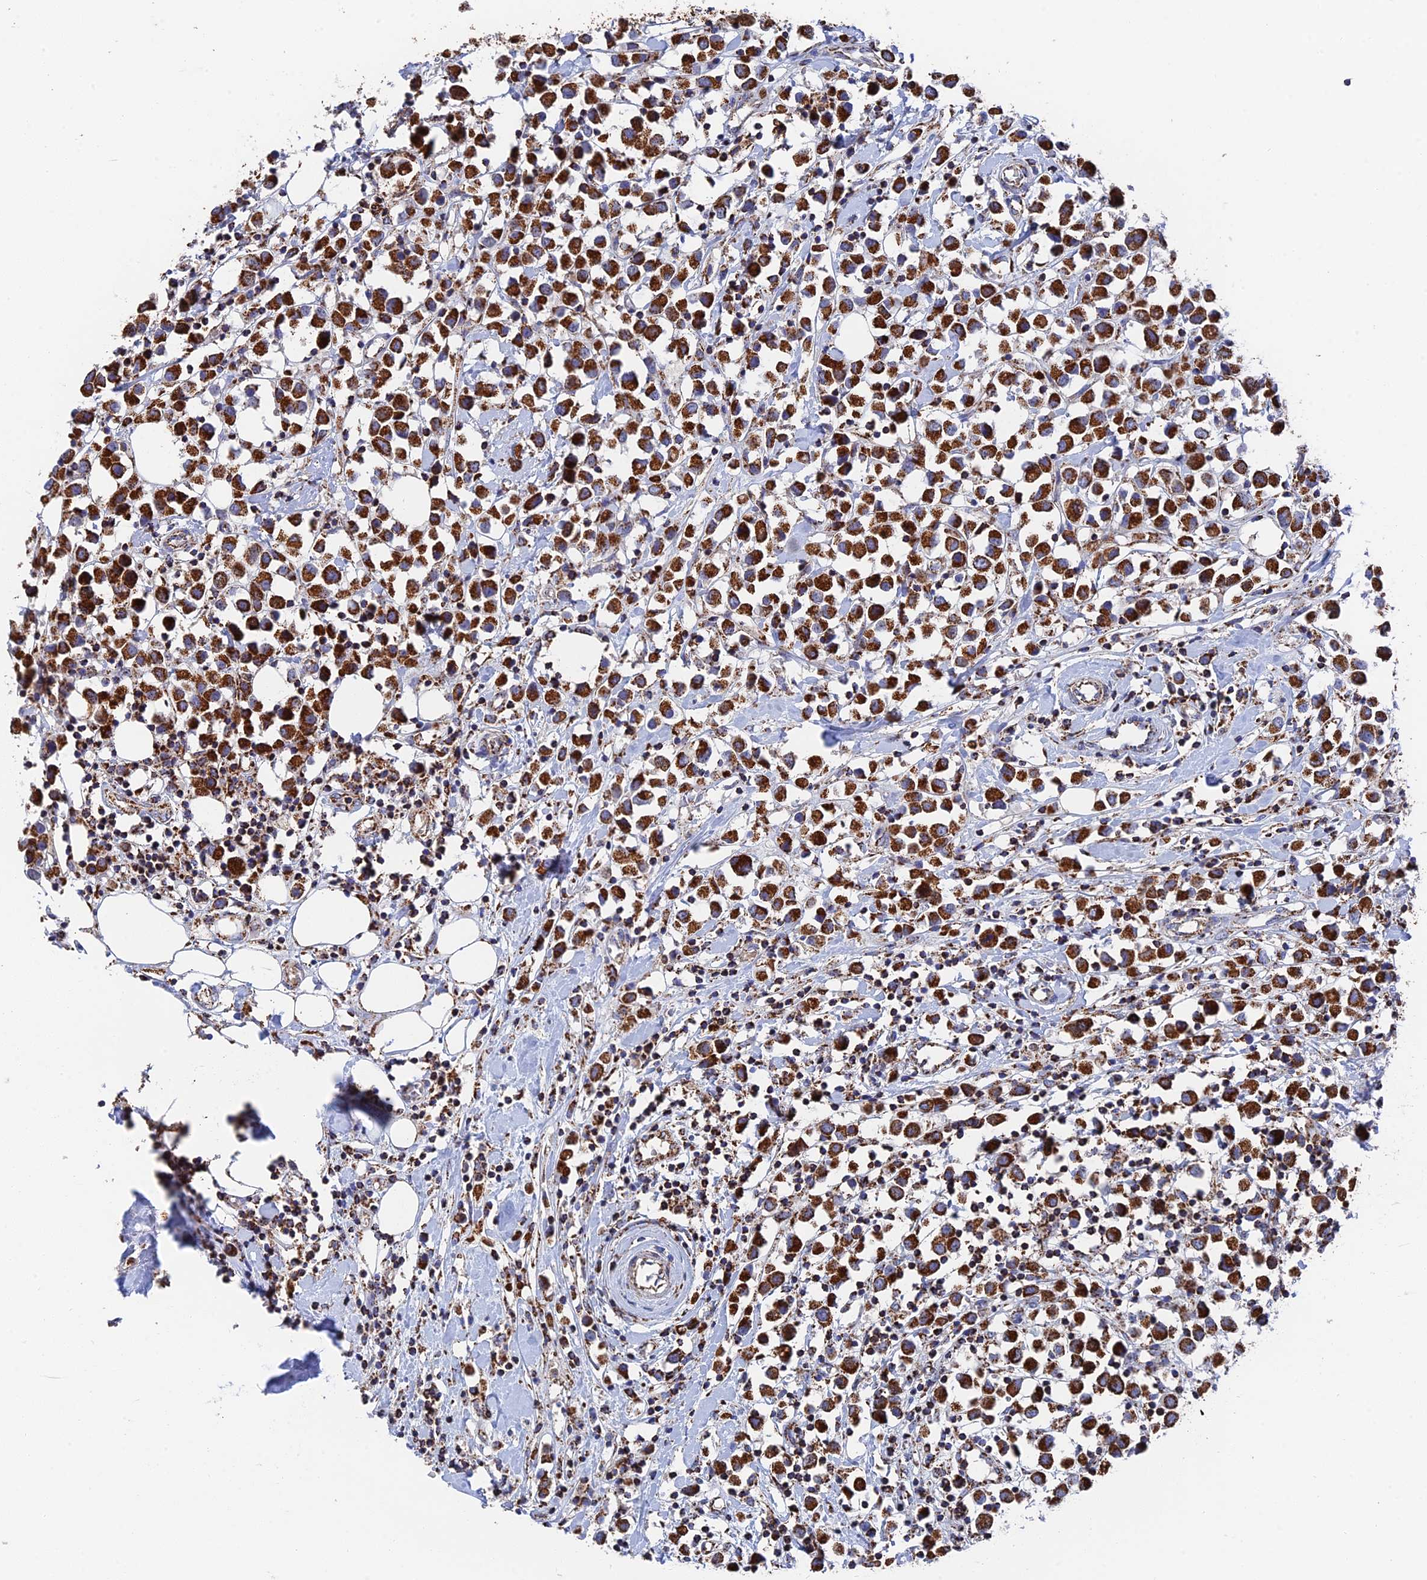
{"staining": {"intensity": "strong", "quantity": ">75%", "location": "cytoplasmic/membranous"}, "tissue": "breast cancer", "cell_type": "Tumor cells", "image_type": "cancer", "snomed": [{"axis": "morphology", "description": "Duct carcinoma"}, {"axis": "topography", "description": "Breast"}], "caption": "Strong cytoplasmic/membranous expression for a protein is present in about >75% of tumor cells of intraductal carcinoma (breast) using immunohistochemistry.", "gene": "HAUS8", "patient": {"sex": "female", "age": 61}}